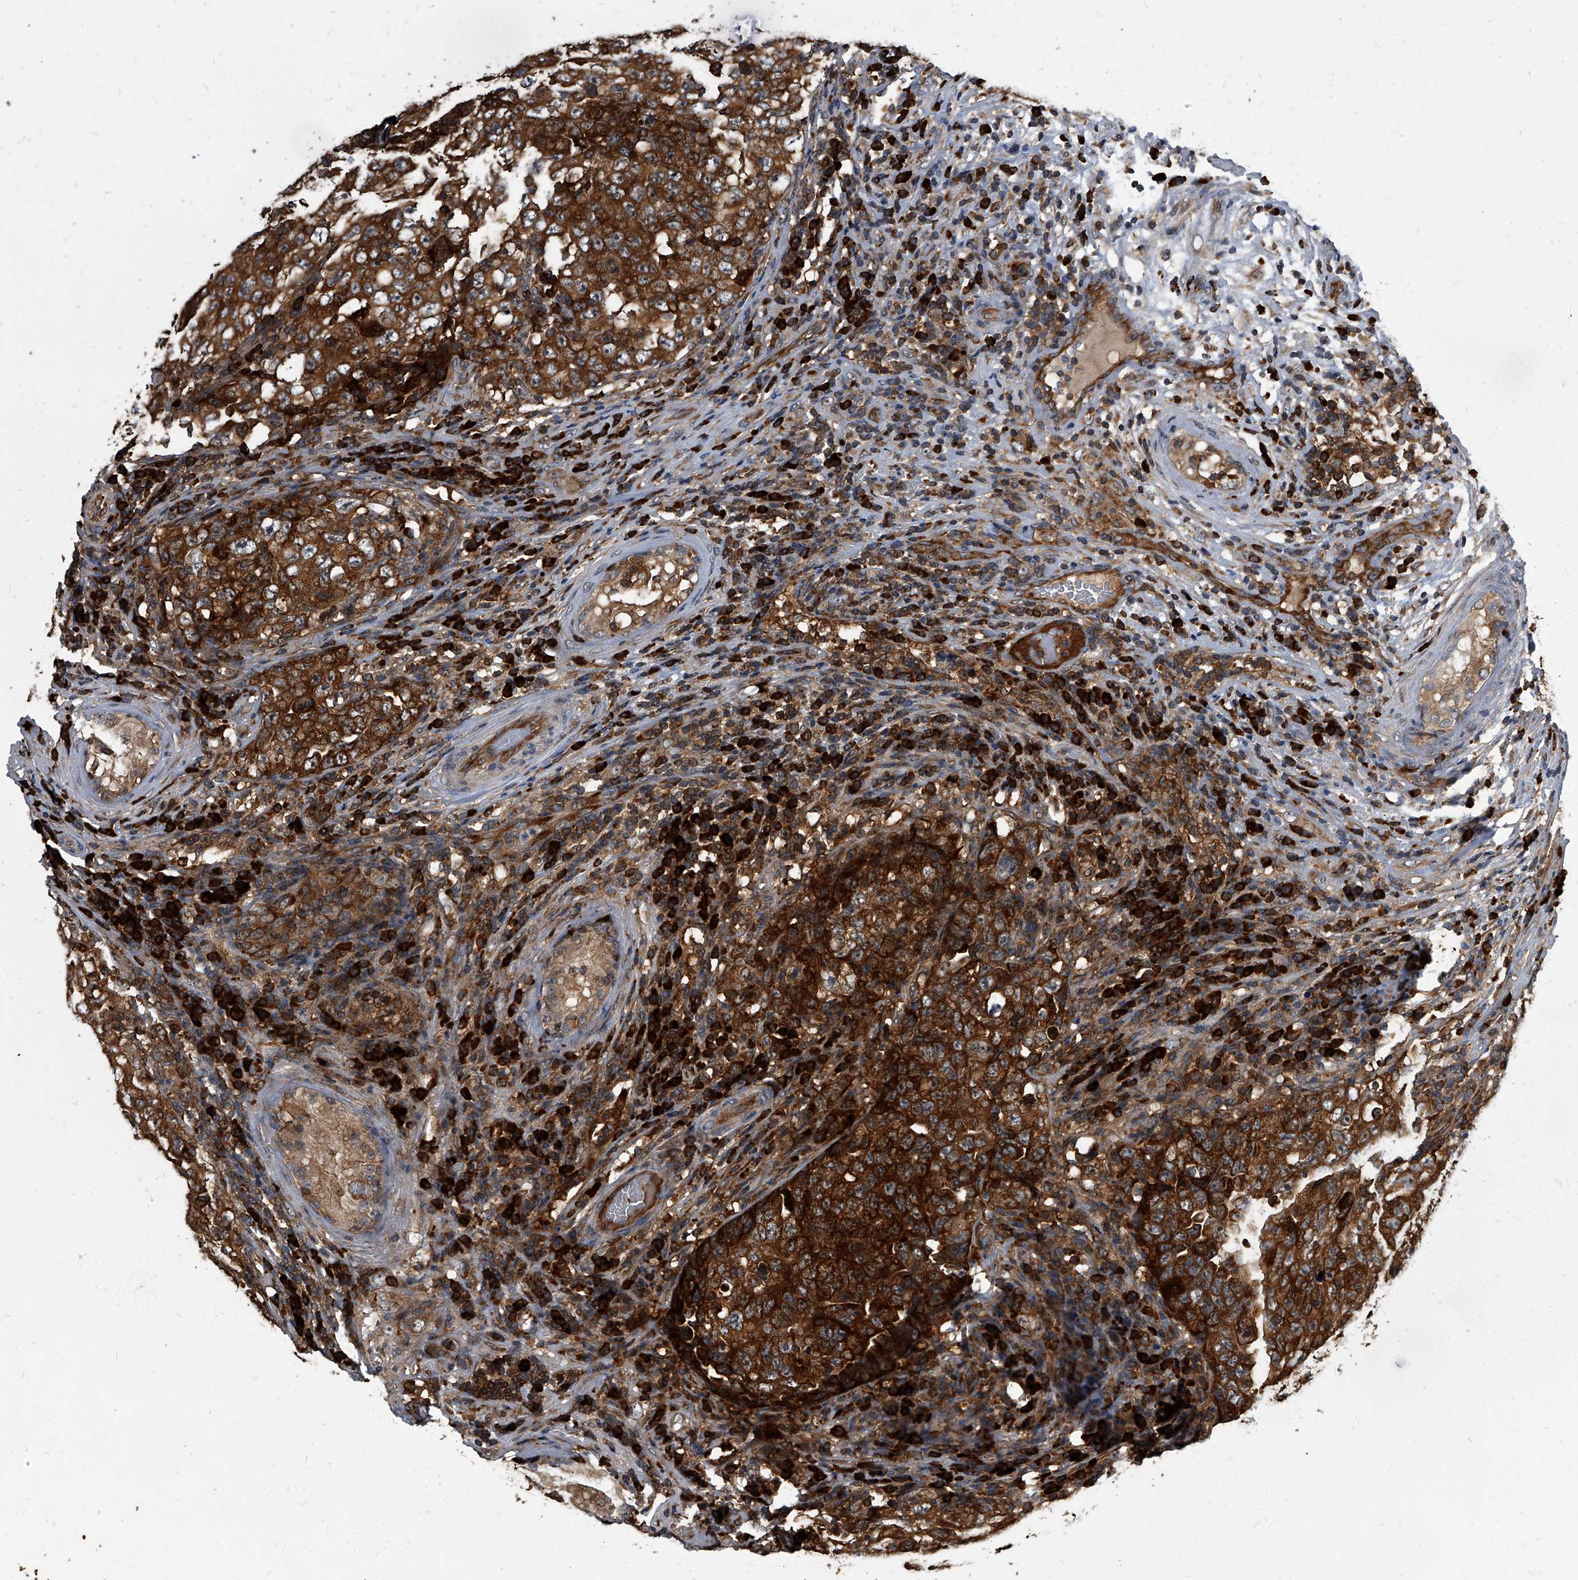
{"staining": {"intensity": "strong", "quantity": ">75%", "location": "cytoplasmic/membranous"}, "tissue": "testis cancer", "cell_type": "Tumor cells", "image_type": "cancer", "snomed": [{"axis": "morphology", "description": "Carcinoma, Embryonal, NOS"}, {"axis": "topography", "description": "Testis"}], "caption": "Testis cancer (embryonal carcinoma) stained with IHC exhibits strong cytoplasmic/membranous expression in approximately >75% of tumor cells.", "gene": "CDV3", "patient": {"sex": "male", "age": 26}}